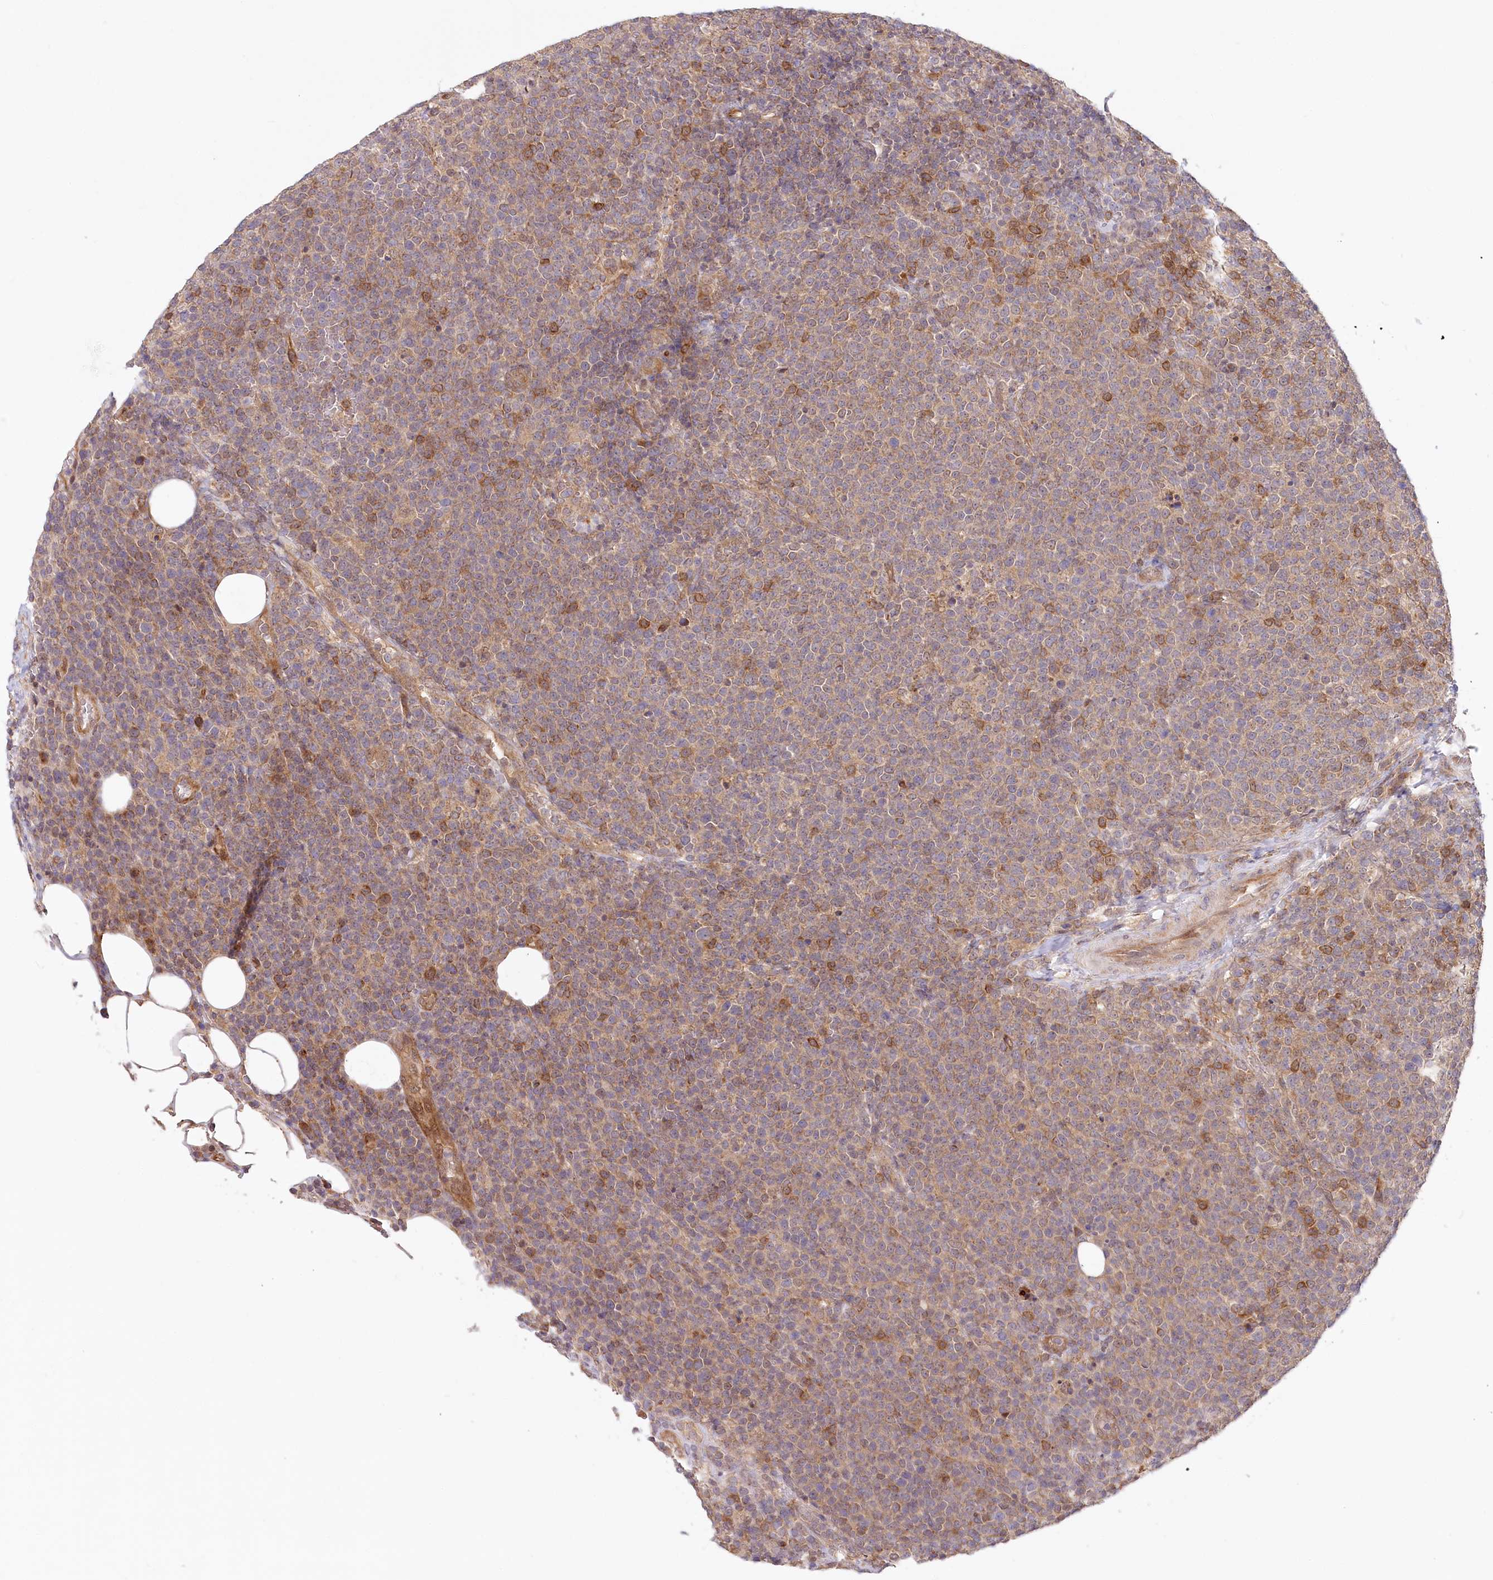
{"staining": {"intensity": "moderate", "quantity": "25%-75%", "location": "cytoplasmic/membranous"}, "tissue": "lymphoma", "cell_type": "Tumor cells", "image_type": "cancer", "snomed": [{"axis": "morphology", "description": "Malignant lymphoma, non-Hodgkin's type, High grade"}, {"axis": "topography", "description": "Lymph node"}], "caption": "Immunohistochemistry image of neoplastic tissue: human lymphoma stained using immunohistochemistry shows medium levels of moderate protein expression localized specifically in the cytoplasmic/membranous of tumor cells, appearing as a cytoplasmic/membranous brown color.", "gene": "CEP70", "patient": {"sex": "male", "age": 61}}